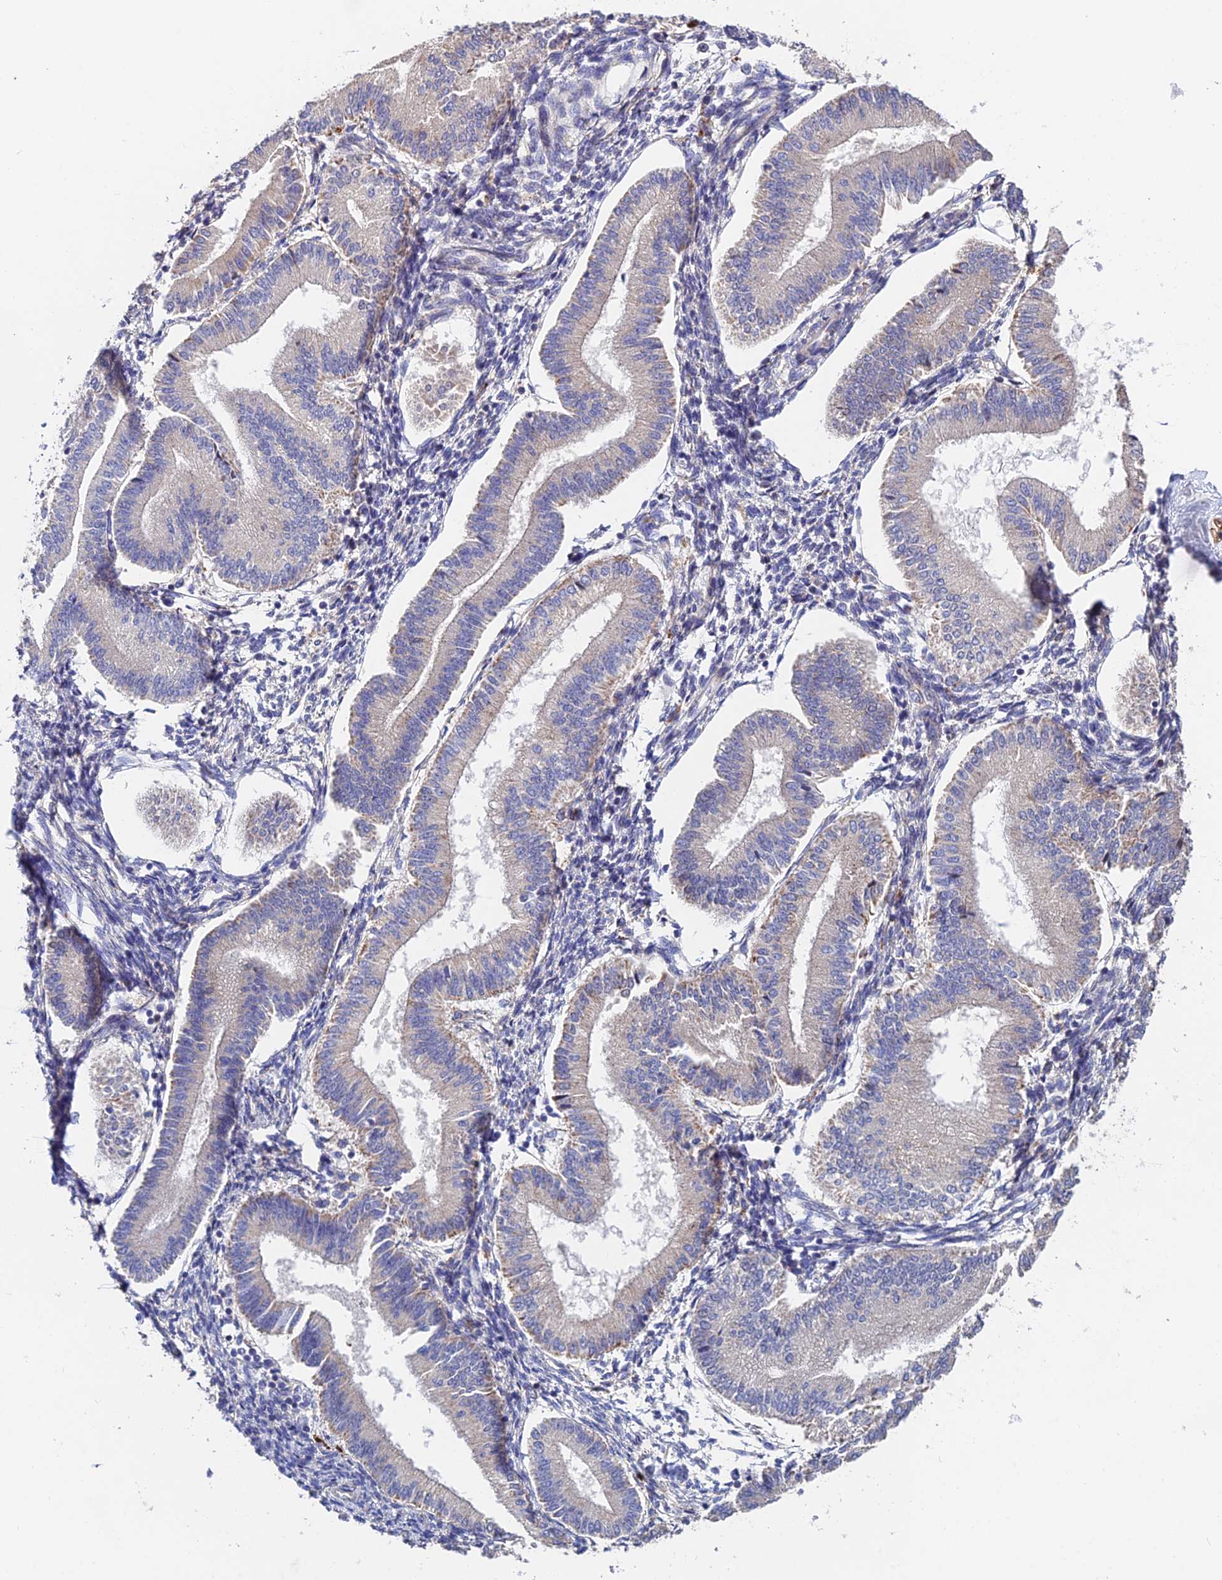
{"staining": {"intensity": "negative", "quantity": "none", "location": "none"}, "tissue": "endometrium", "cell_type": "Cells in endometrial stroma", "image_type": "normal", "snomed": [{"axis": "morphology", "description": "Normal tissue, NOS"}, {"axis": "topography", "description": "Endometrium"}], "caption": "DAB immunohistochemical staining of benign human endometrium exhibits no significant expression in cells in endometrial stroma. (DAB (3,3'-diaminobenzidine) immunohistochemistry, high magnification).", "gene": "ACTR5", "patient": {"sex": "female", "age": 39}}